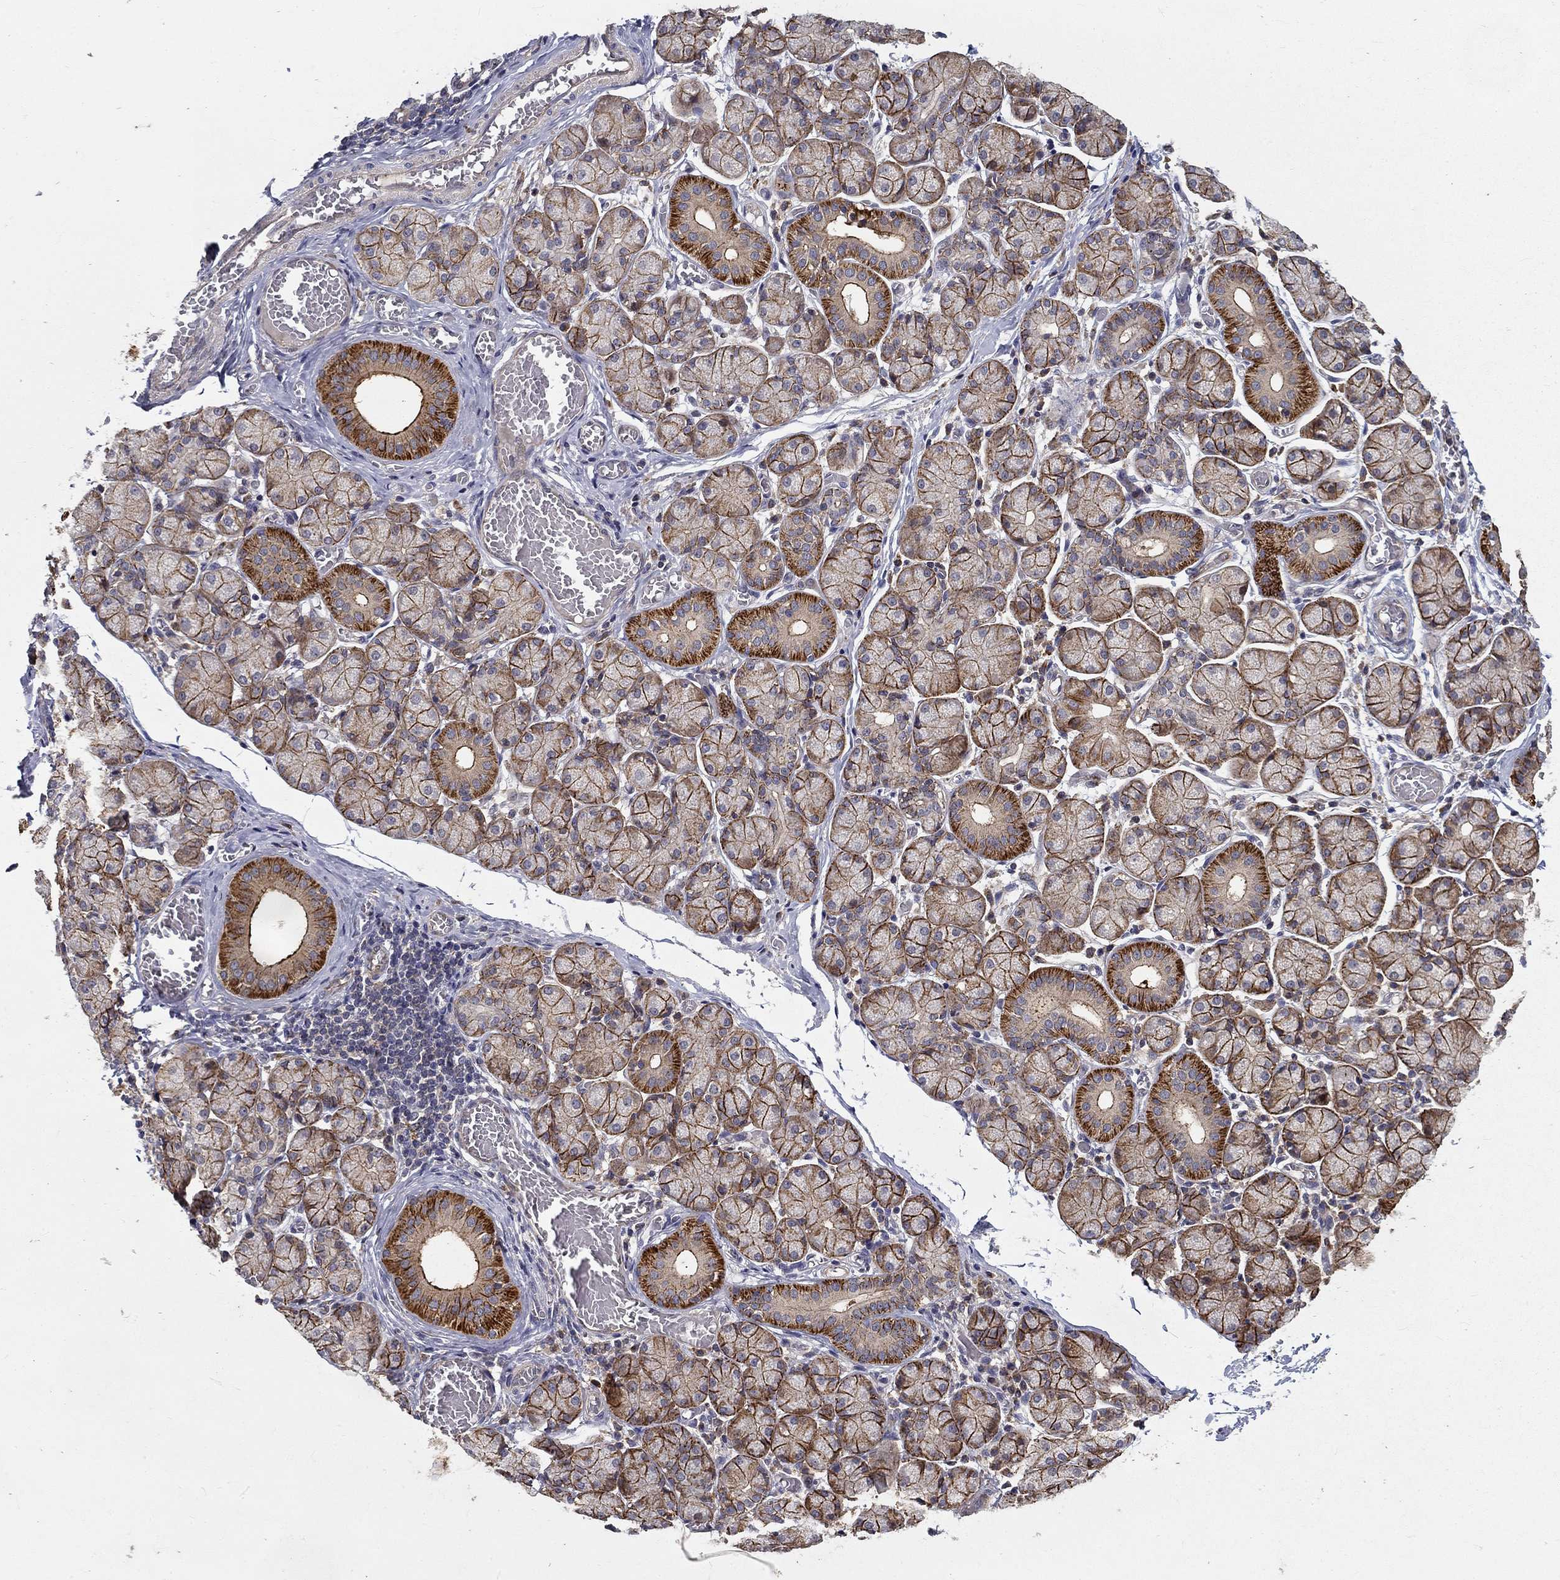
{"staining": {"intensity": "strong", "quantity": "25%-75%", "location": "cytoplasmic/membranous"}, "tissue": "salivary gland", "cell_type": "Glandular cells", "image_type": "normal", "snomed": [{"axis": "morphology", "description": "Normal tissue, NOS"}, {"axis": "topography", "description": "Salivary gland"}, {"axis": "topography", "description": "Peripheral nerve tissue"}], "caption": "Salivary gland was stained to show a protein in brown. There is high levels of strong cytoplasmic/membranous staining in approximately 25%-75% of glandular cells. (Stains: DAB in brown, nuclei in blue, Microscopy: brightfield microscopy at high magnification).", "gene": "ALDH4A1", "patient": {"sex": "female", "age": 24}}